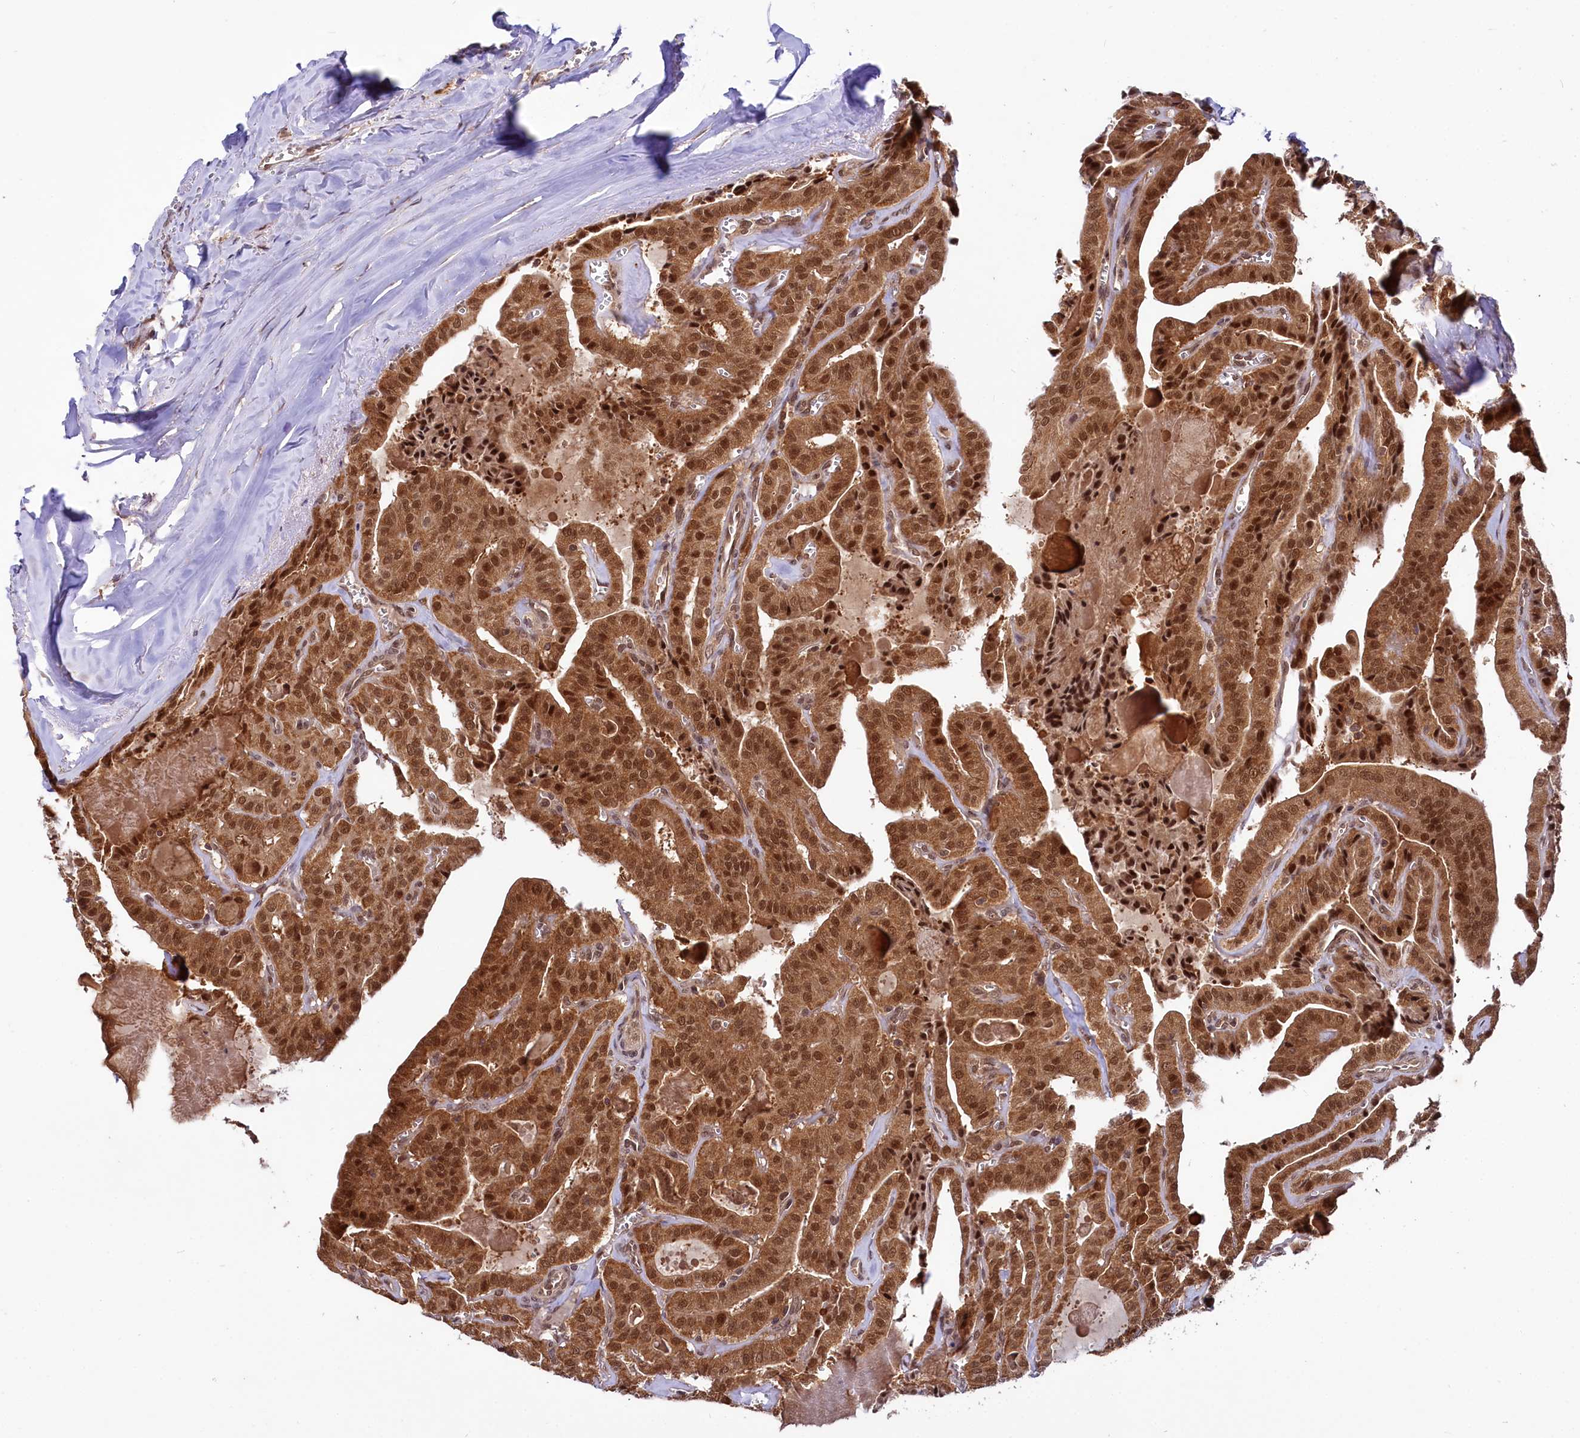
{"staining": {"intensity": "strong", "quantity": ">75%", "location": "cytoplasmic/membranous,nuclear"}, "tissue": "thyroid cancer", "cell_type": "Tumor cells", "image_type": "cancer", "snomed": [{"axis": "morphology", "description": "Papillary adenocarcinoma, NOS"}, {"axis": "topography", "description": "Thyroid gland"}], "caption": "Tumor cells exhibit strong cytoplasmic/membranous and nuclear expression in about >75% of cells in thyroid cancer (papillary adenocarcinoma). Nuclei are stained in blue.", "gene": "UBE3A", "patient": {"sex": "male", "age": 52}}